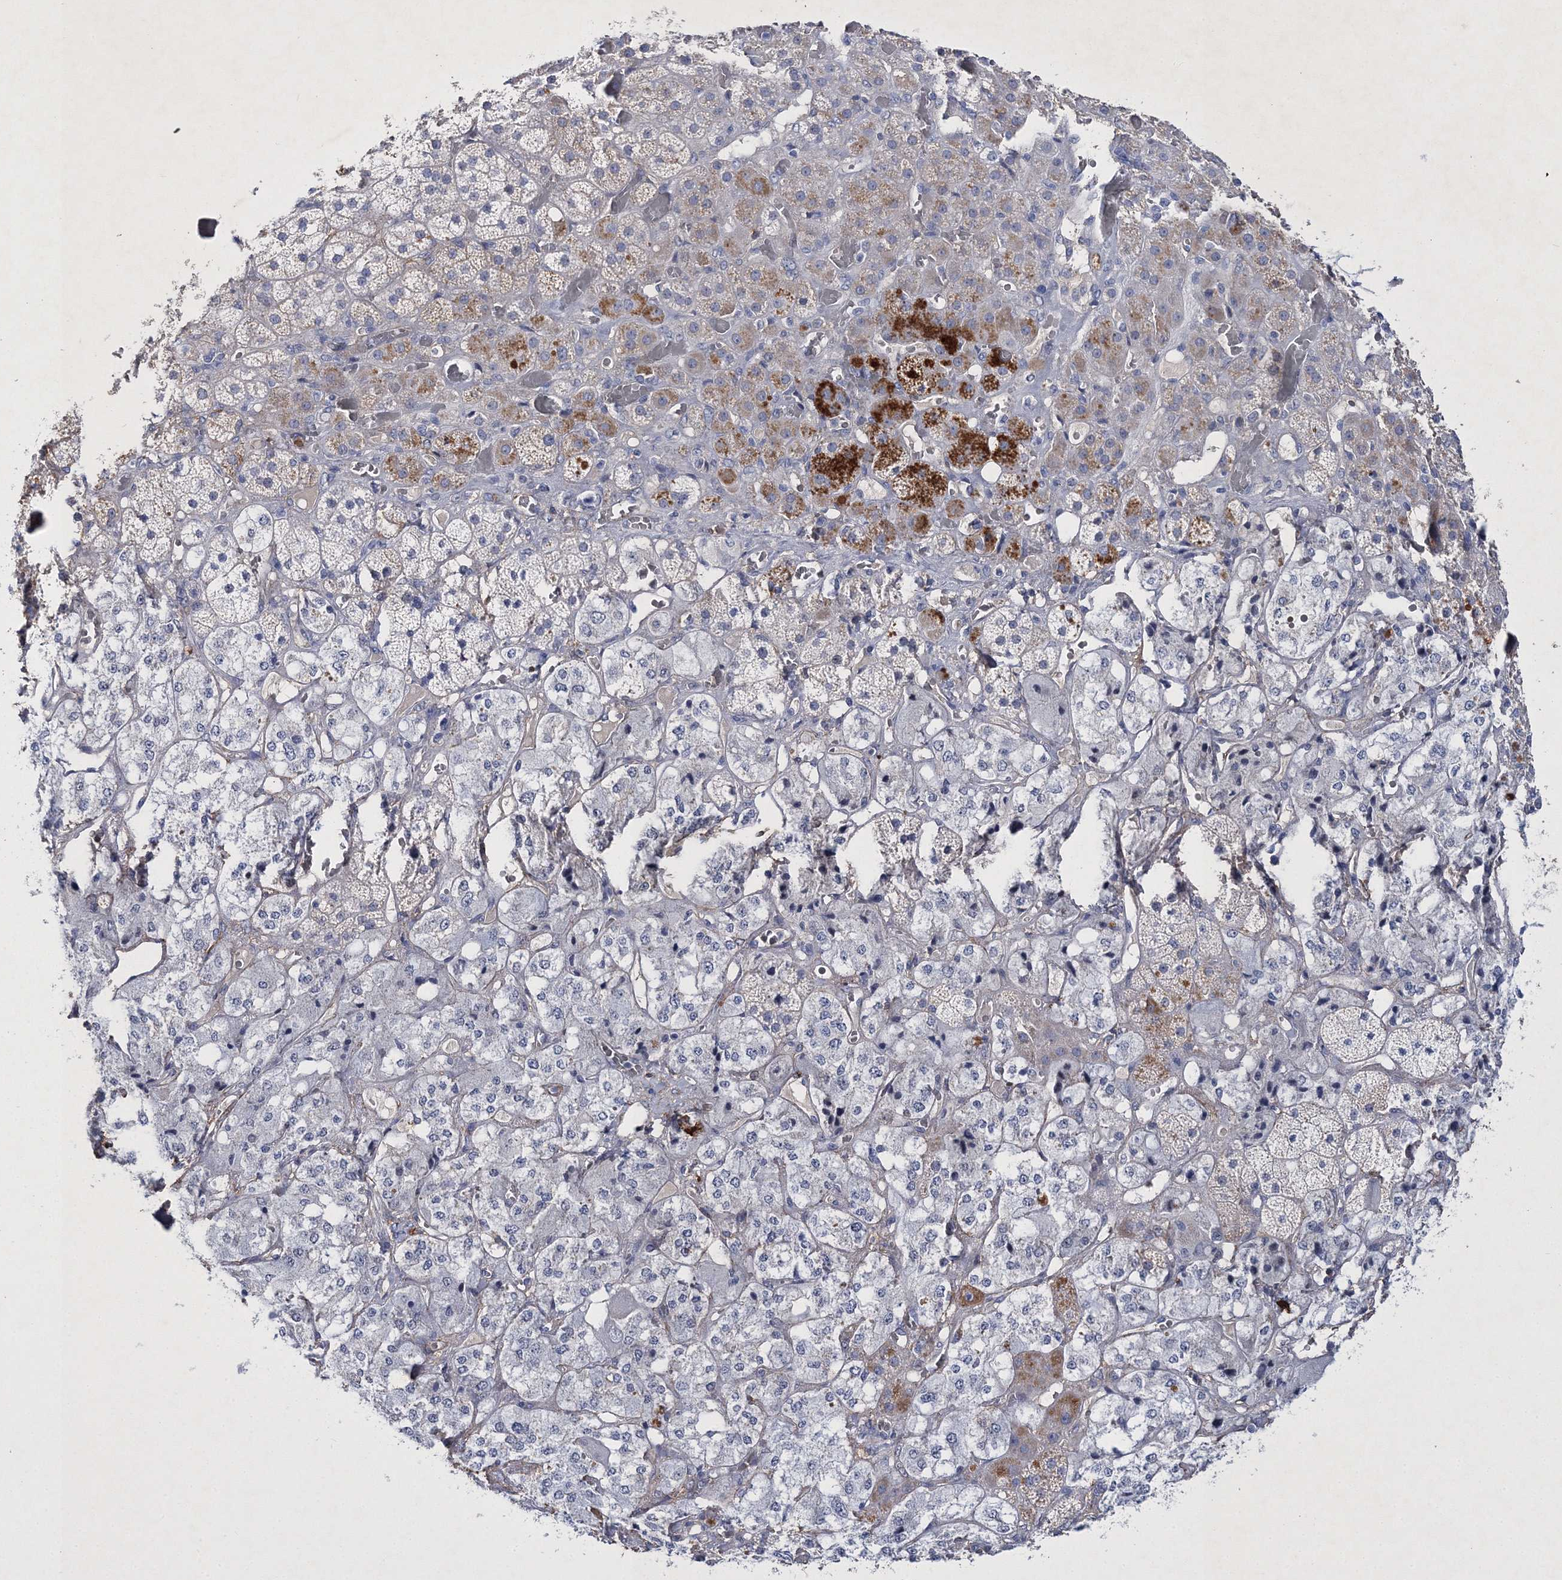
{"staining": {"intensity": "moderate", "quantity": "<25%", "location": "cytoplasmic/membranous"}, "tissue": "adrenal gland", "cell_type": "Glandular cells", "image_type": "normal", "snomed": [{"axis": "morphology", "description": "Normal tissue, NOS"}, {"axis": "topography", "description": "Adrenal gland"}], "caption": "Protein positivity by immunohistochemistry (IHC) displays moderate cytoplasmic/membranous staining in approximately <25% of glandular cells in unremarkable adrenal gland. (Brightfield microscopy of DAB IHC at high magnification).", "gene": "RTN2", "patient": {"sex": "male", "age": 57}}